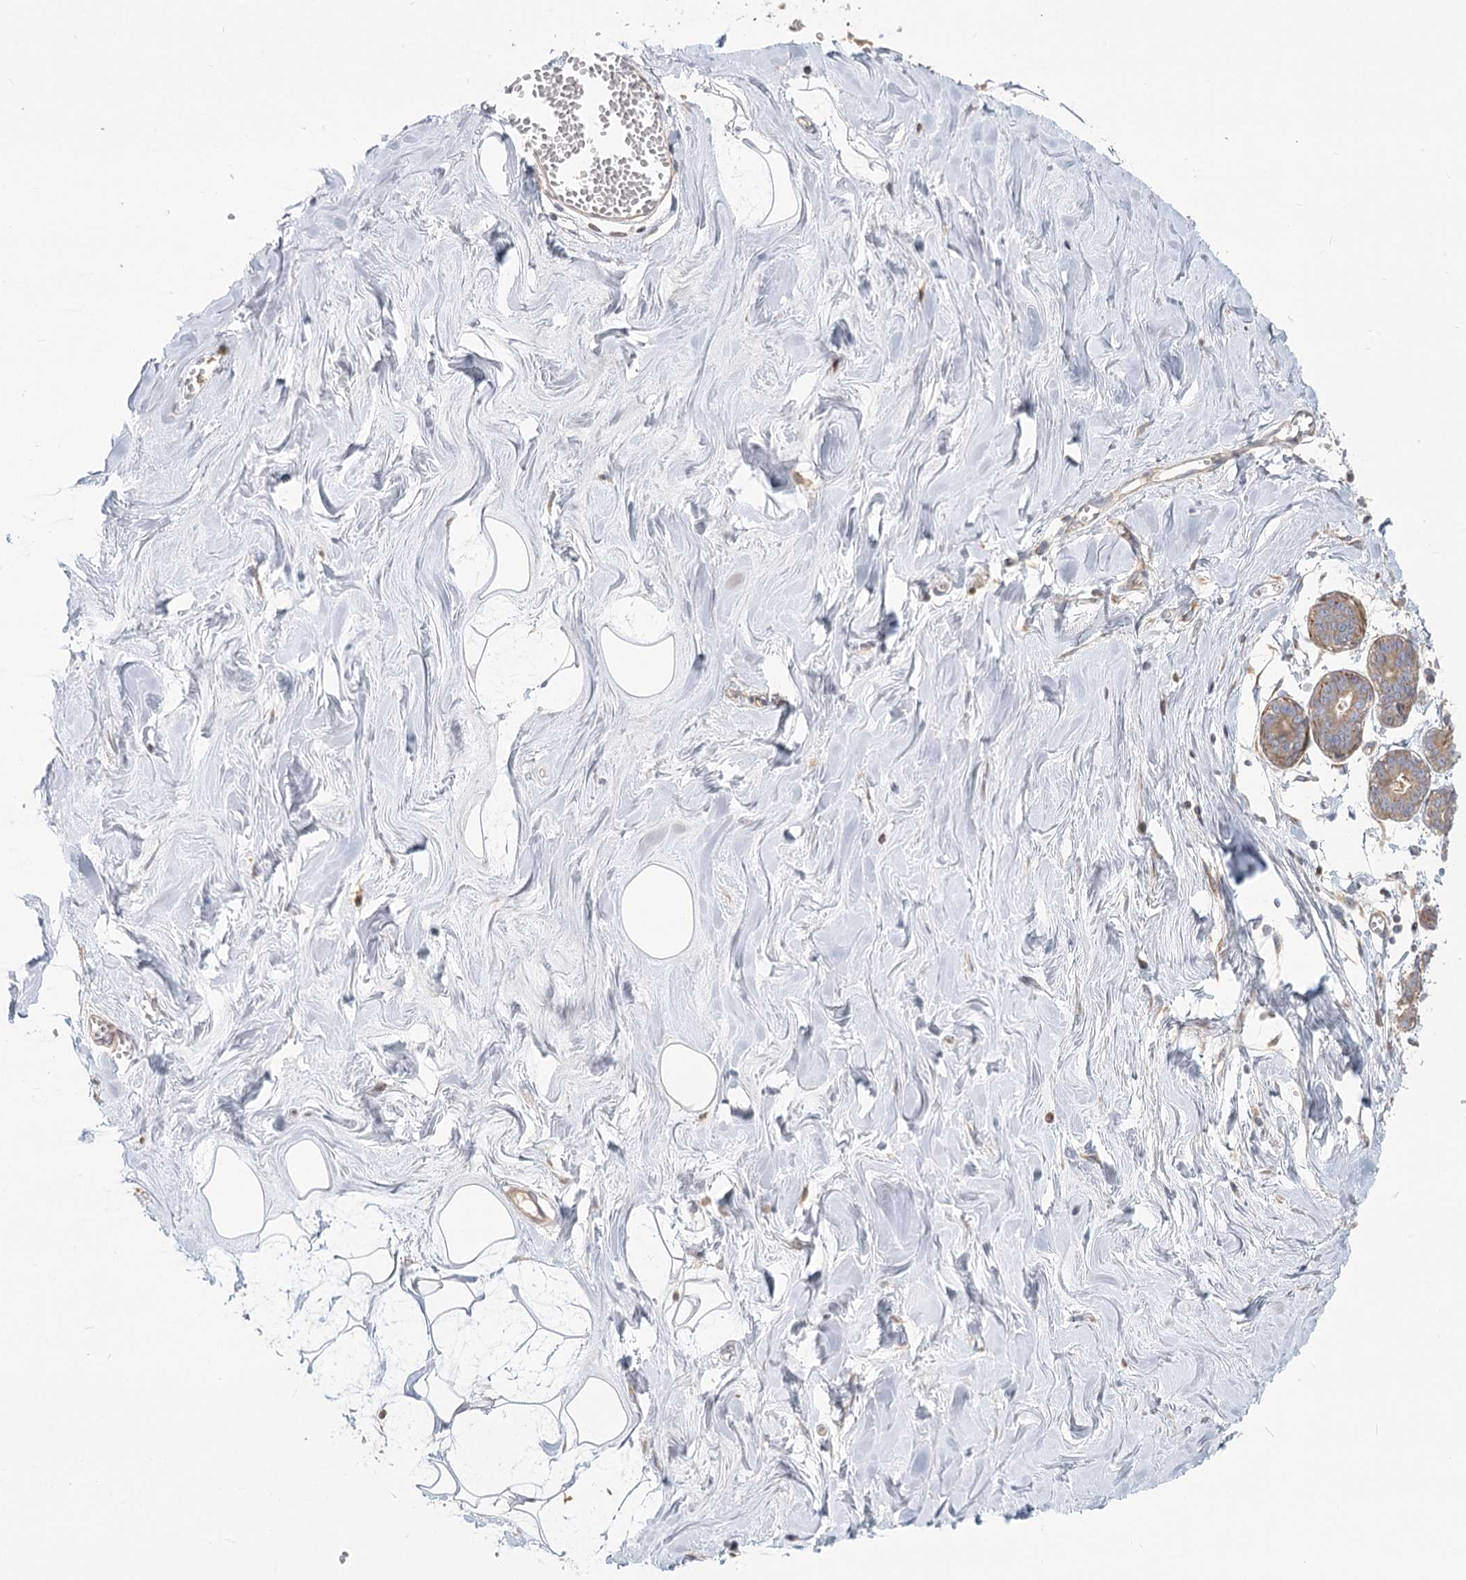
{"staining": {"intensity": "negative", "quantity": "none", "location": "none"}, "tissue": "breast", "cell_type": "Adipocytes", "image_type": "normal", "snomed": [{"axis": "morphology", "description": "Normal tissue, NOS"}, {"axis": "topography", "description": "Breast"}], "caption": "This is a photomicrograph of immunohistochemistry (IHC) staining of normal breast, which shows no staining in adipocytes.", "gene": "MTMR3", "patient": {"sex": "female", "age": 27}}